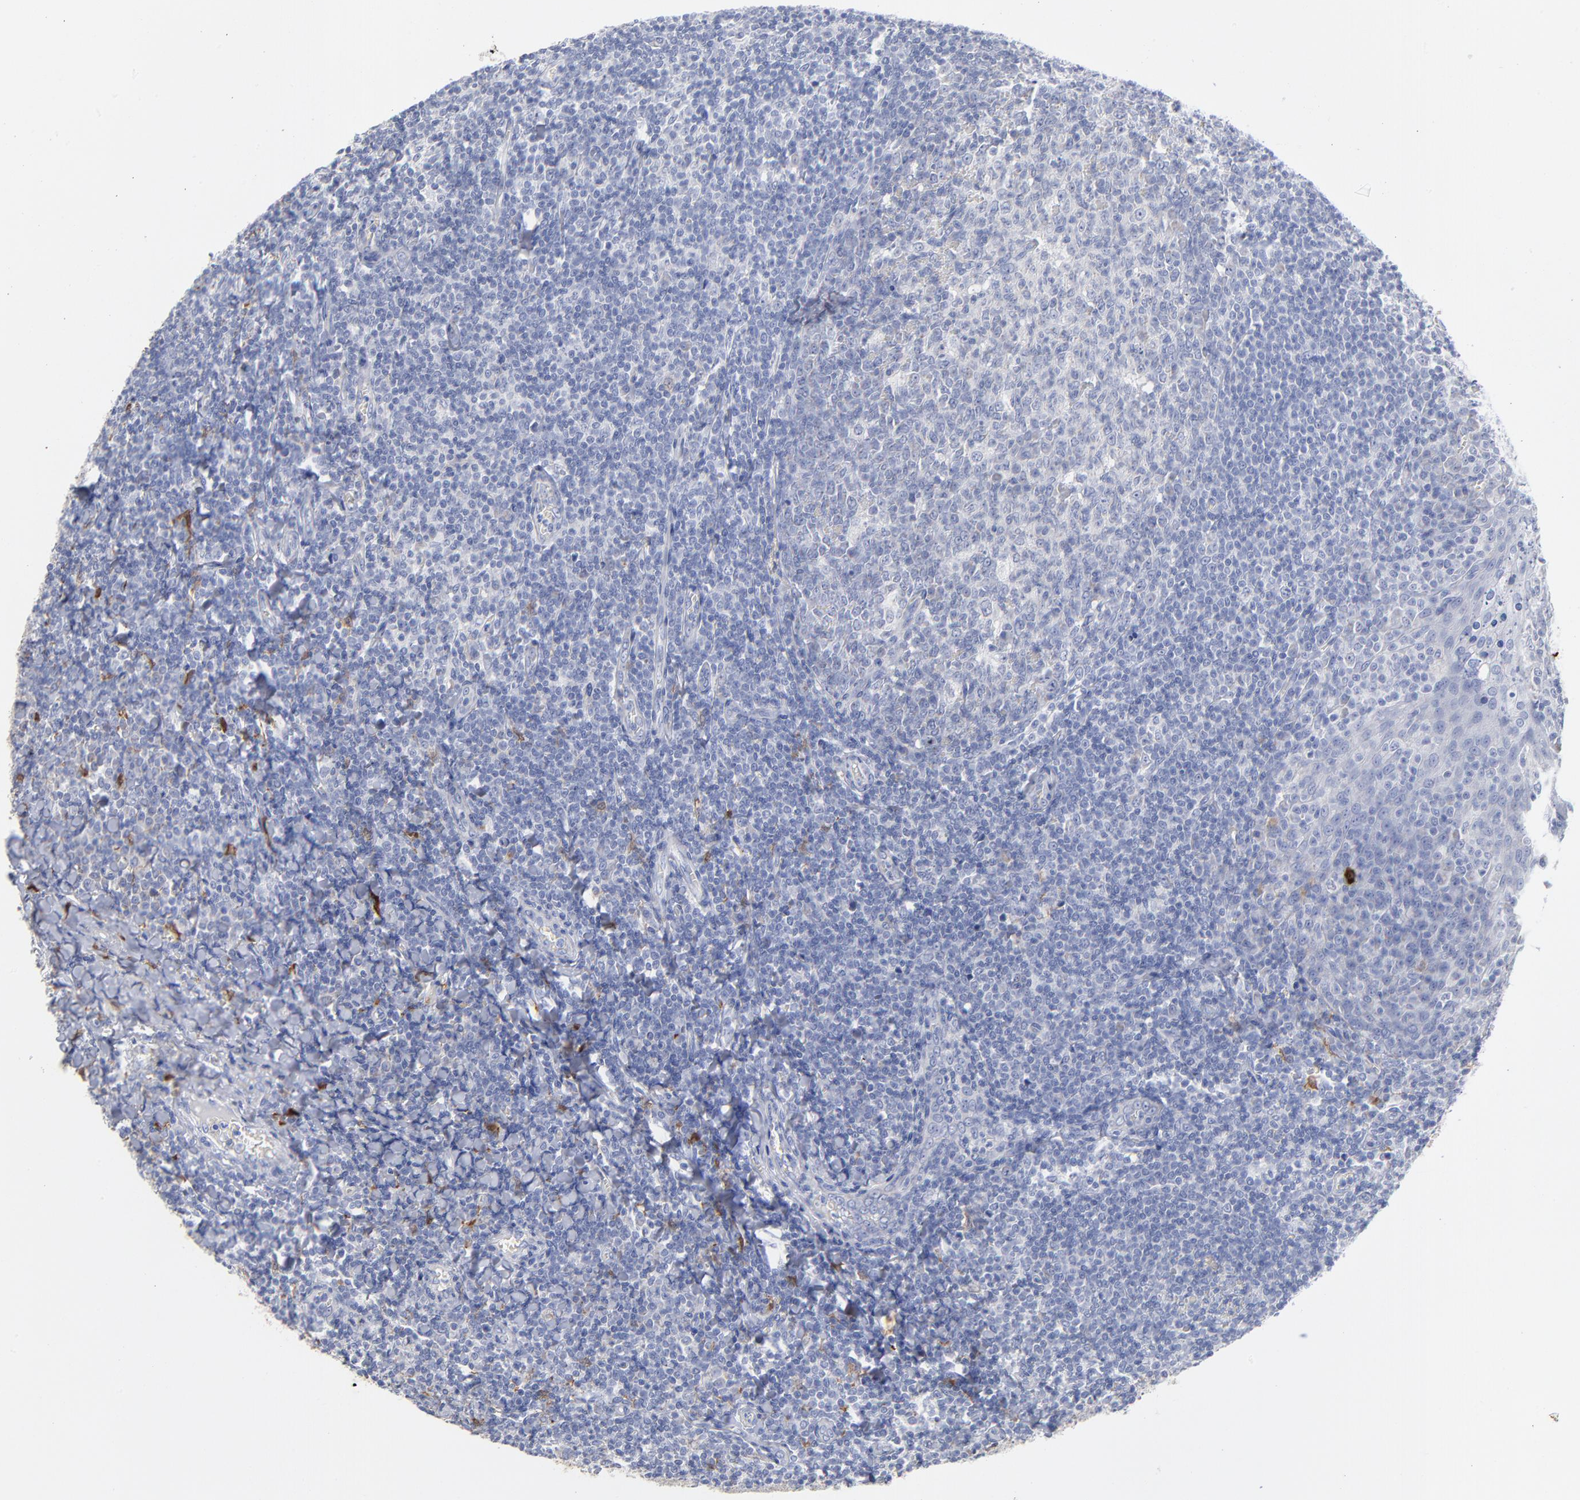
{"staining": {"intensity": "negative", "quantity": "none", "location": "none"}, "tissue": "tonsil", "cell_type": "Germinal center cells", "image_type": "normal", "snomed": [{"axis": "morphology", "description": "Normal tissue, NOS"}, {"axis": "topography", "description": "Tonsil"}], "caption": "A photomicrograph of human tonsil is negative for staining in germinal center cells. Nuclei are stained in blue.", "gene": "PTP4A1", "patient": {"sex": "male", "age": 31}}